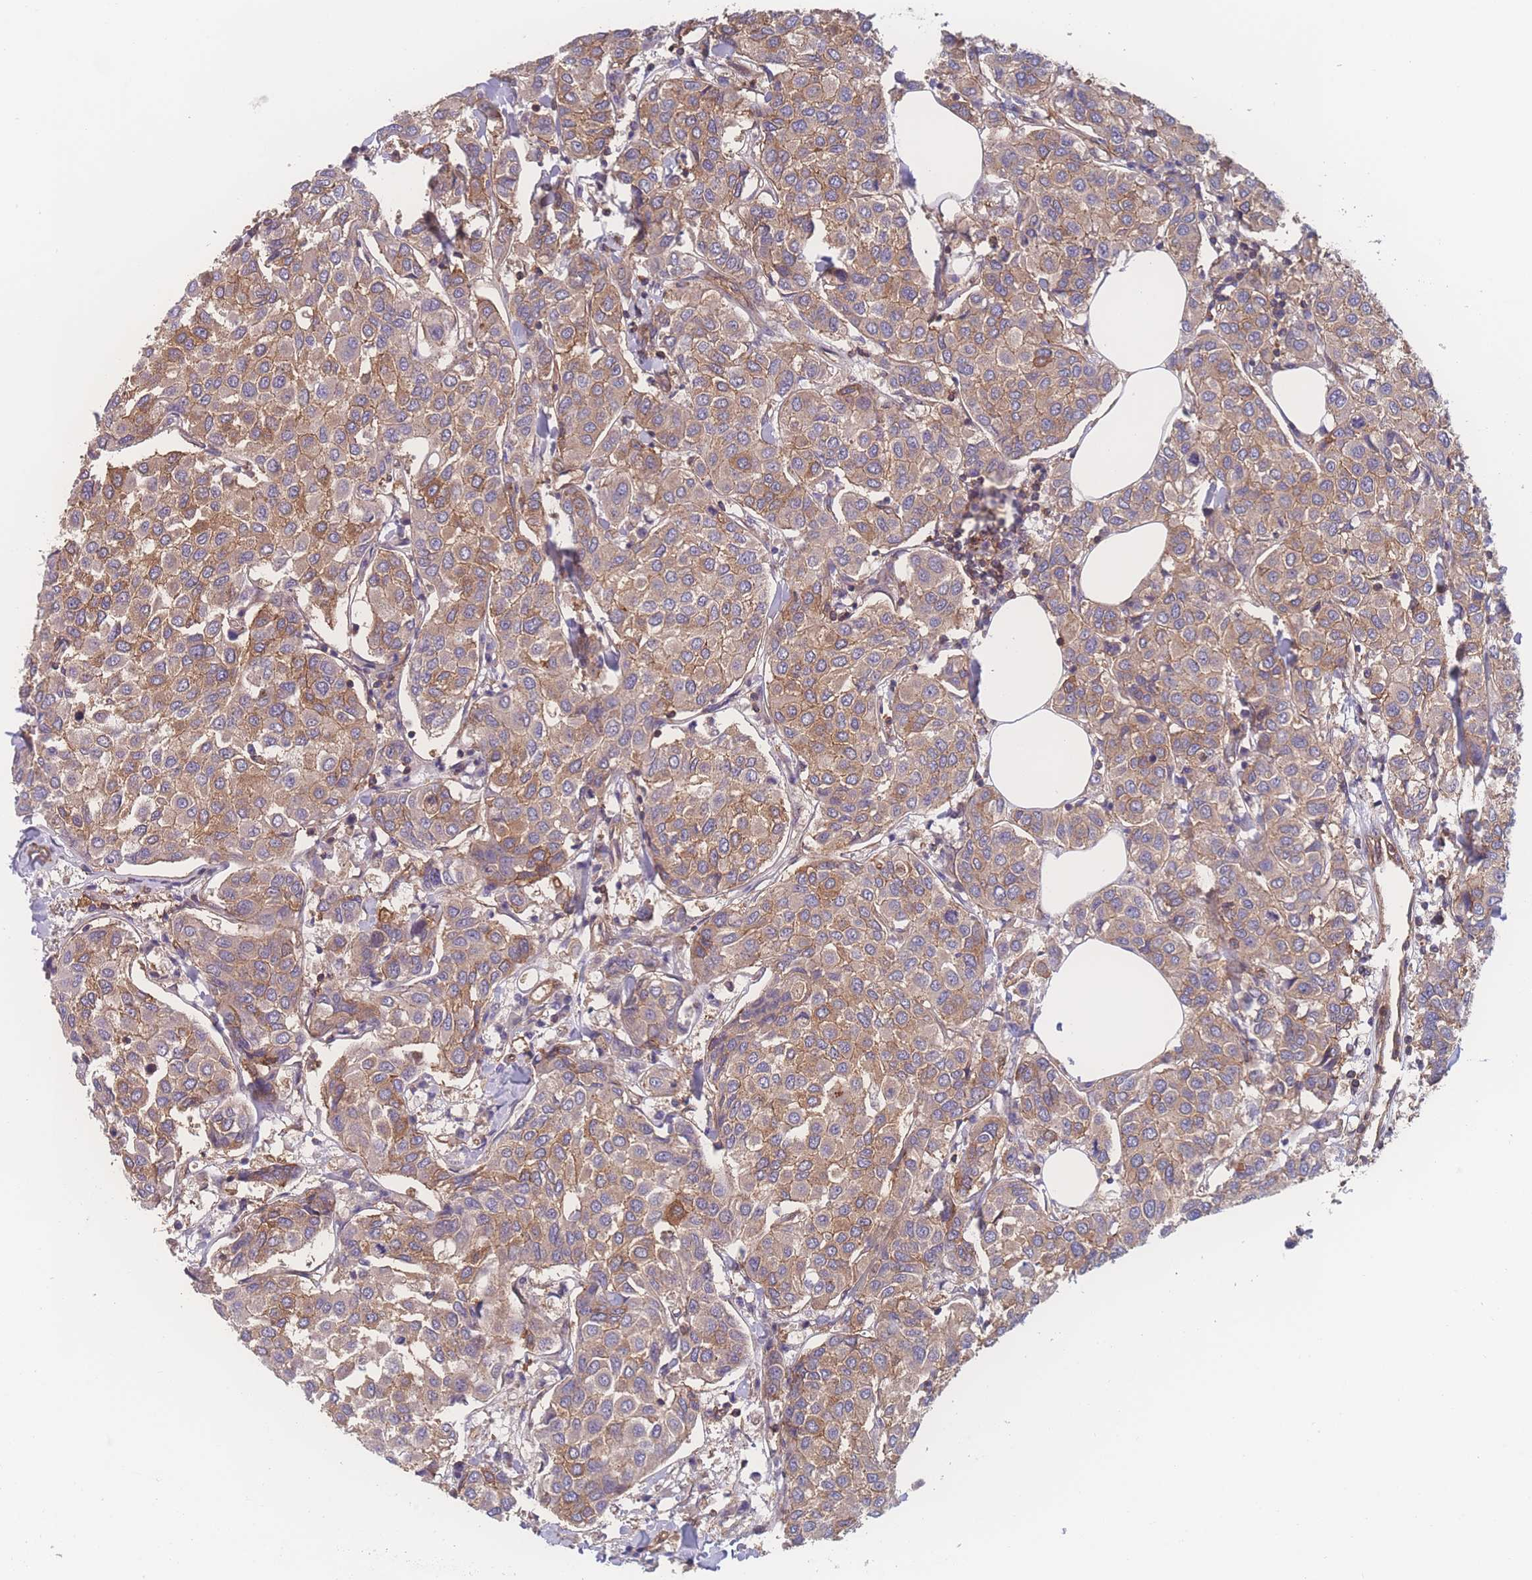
{"staining": {"intensity": "moderate", "quantity": ">75%", "location": "cytoplasmic/membranous"}, "tissue": "breast cancer", "cell_type": "Tumor cells", "image_type": "cancer", "snomed": [{"axis": "morphology", "description": "Duct carcinoma"}, {"axis": "topography", "description": "Breast"}], "caption": "DAB (3,3'-diaminobenzidine) immunohistochemical staining of intraductal carcinoma (breast) reveals moderate cytoplasmic/membranous protein staining in approximately >75% of tumor cells.", "gene": "CFAP97", "patient": {"sex": "female", "age": 55}}